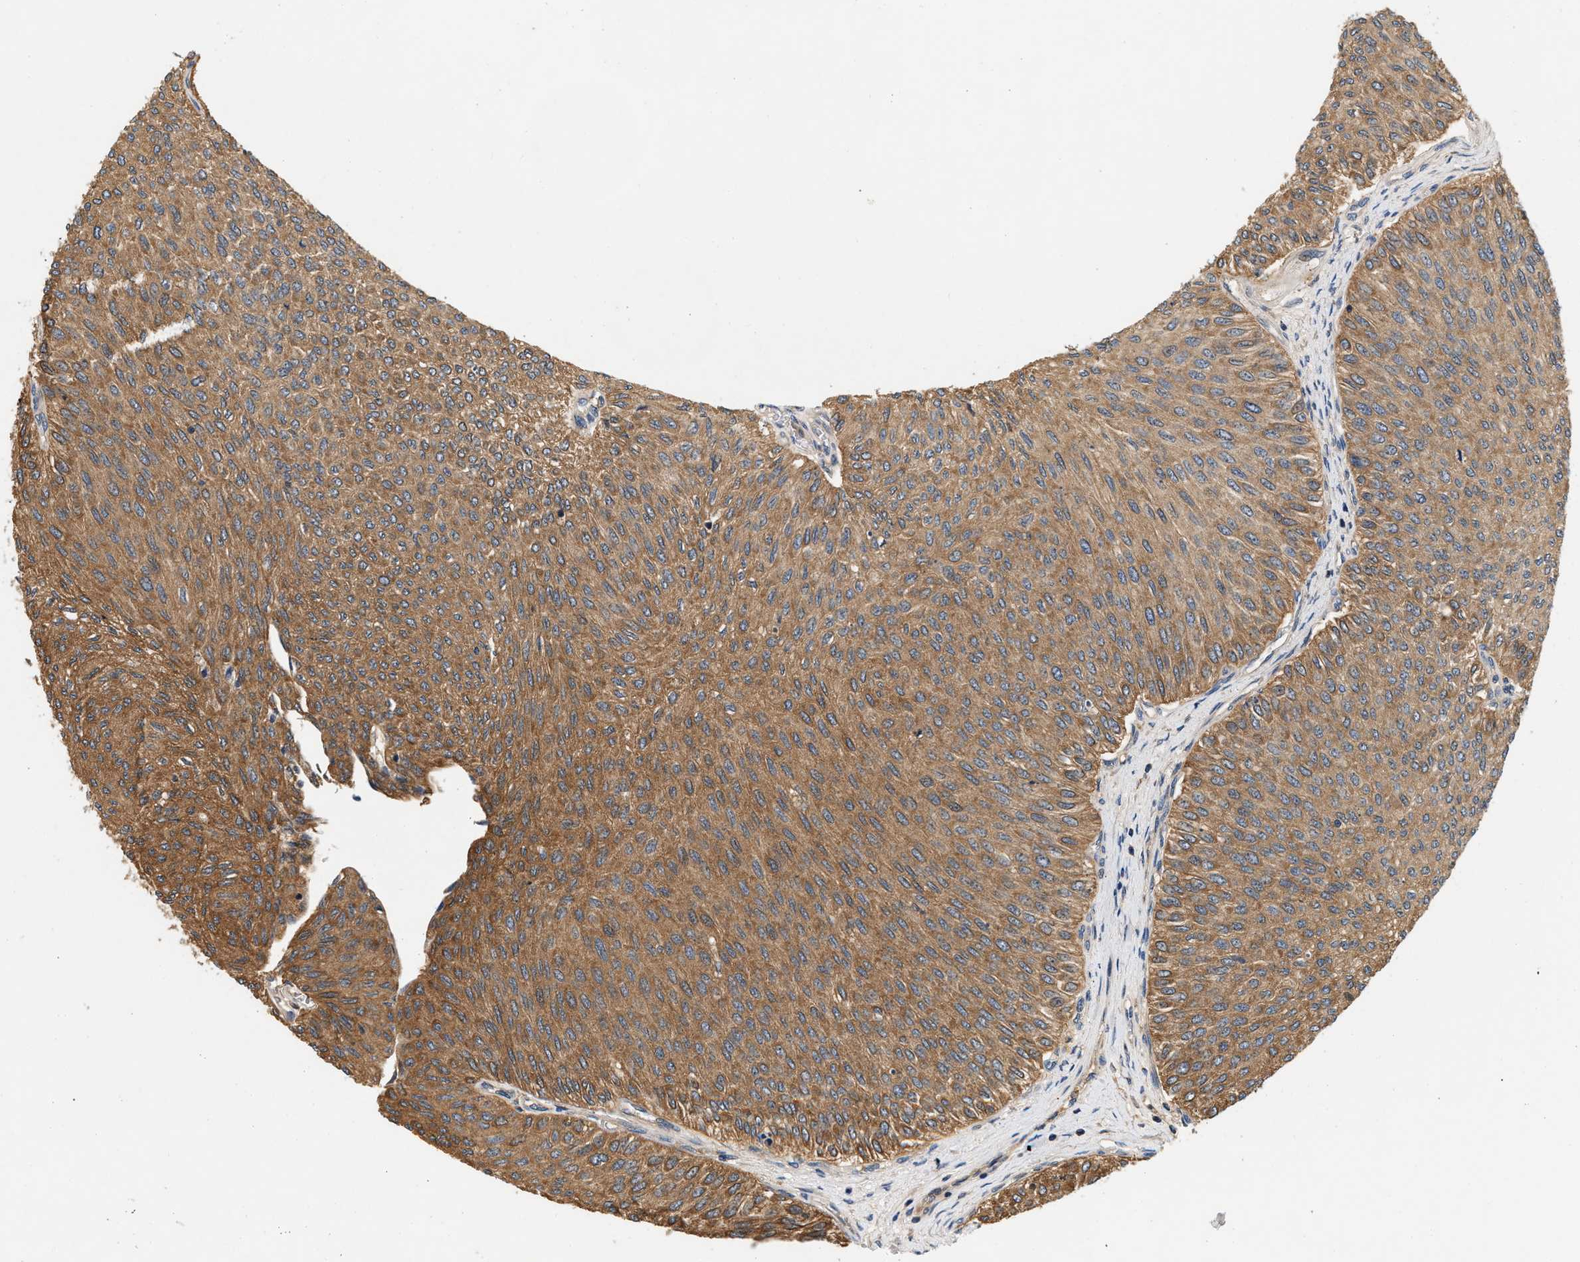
{"staining": {"intensity": "moderate", "quantity": ">75%", "location": "cytoplasmic/membranous"}, "tissue": "urothelial cancer", "cell_type": "Tumor cells", "image_type": "cancer", "snomed": [{"axis": "morphology", "description": "Urothelial carcinoma, Low grade"}, {"axis": "topography", "description": "Urinary bladder"}], "caption": "The histopathology image displays staining of low-grade urothelial carcinoma, revealing moderate cytoplasmic/membranous protein positivity (brown color) within tumor cells. (Brightfield microscopy of DAB IHC at high magnification).", "gene": "FAM78A", "patient": {"sex": "male", "age": 78}}